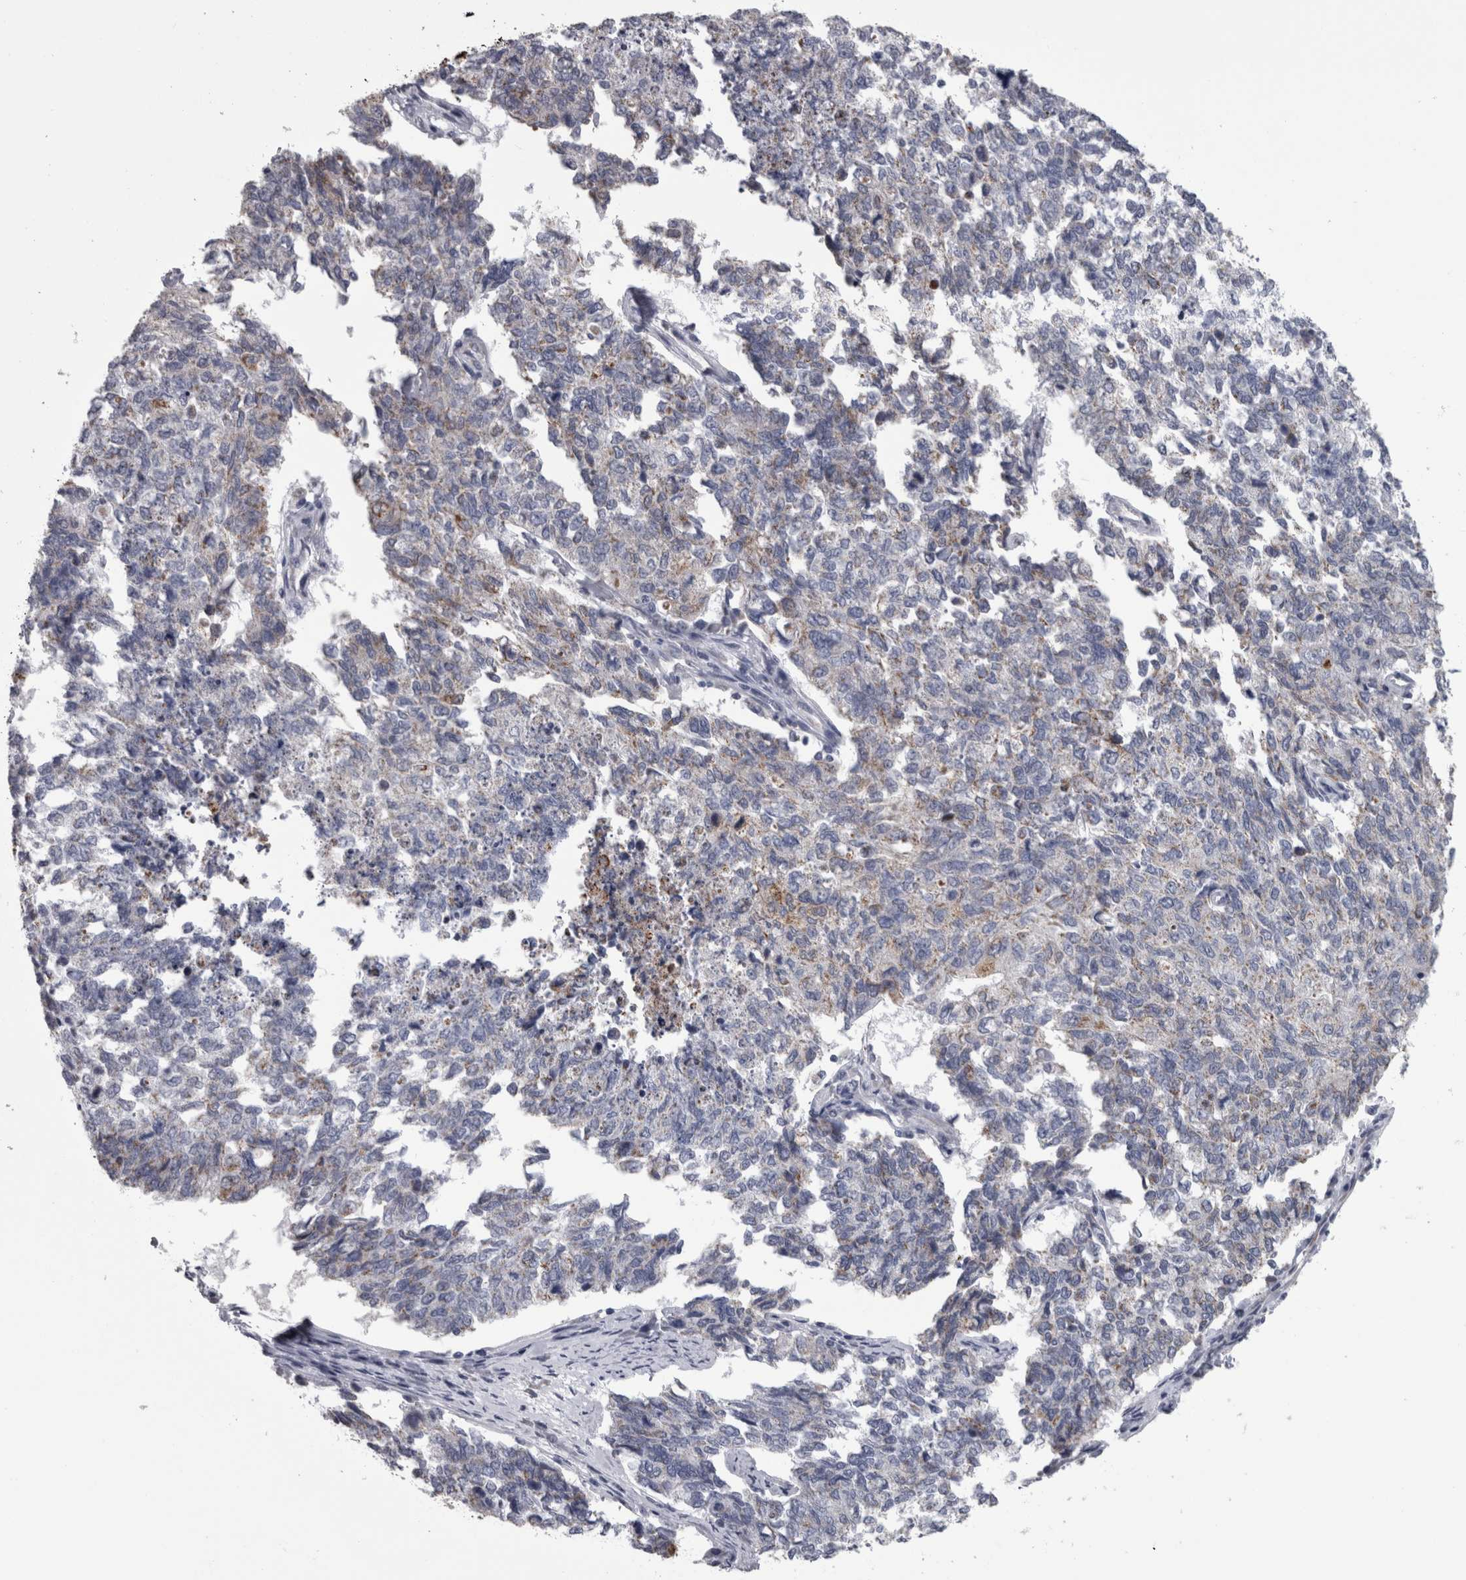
{"staining": {"intensity": "weak", "quantity": "<25%", "location": "cytoplasmic/membranous"}, "tissue": "cervical cancer", "cell_type": "Tumor cells", "image_type": "cancer", "snomed": [{"axis": "morphology", "description": "Squamous cell carcinoma, NOS"}, {"axis": "topography", "description": "Cervix"}], "caption": "An image of cervical cancer stained for a protein displays no brown staining in tumor cells. (DAB IHC visualized using brightfield microscopy, high magnification).", "gene": "DBT", "patient": {"sex": "female", "age": 63}}